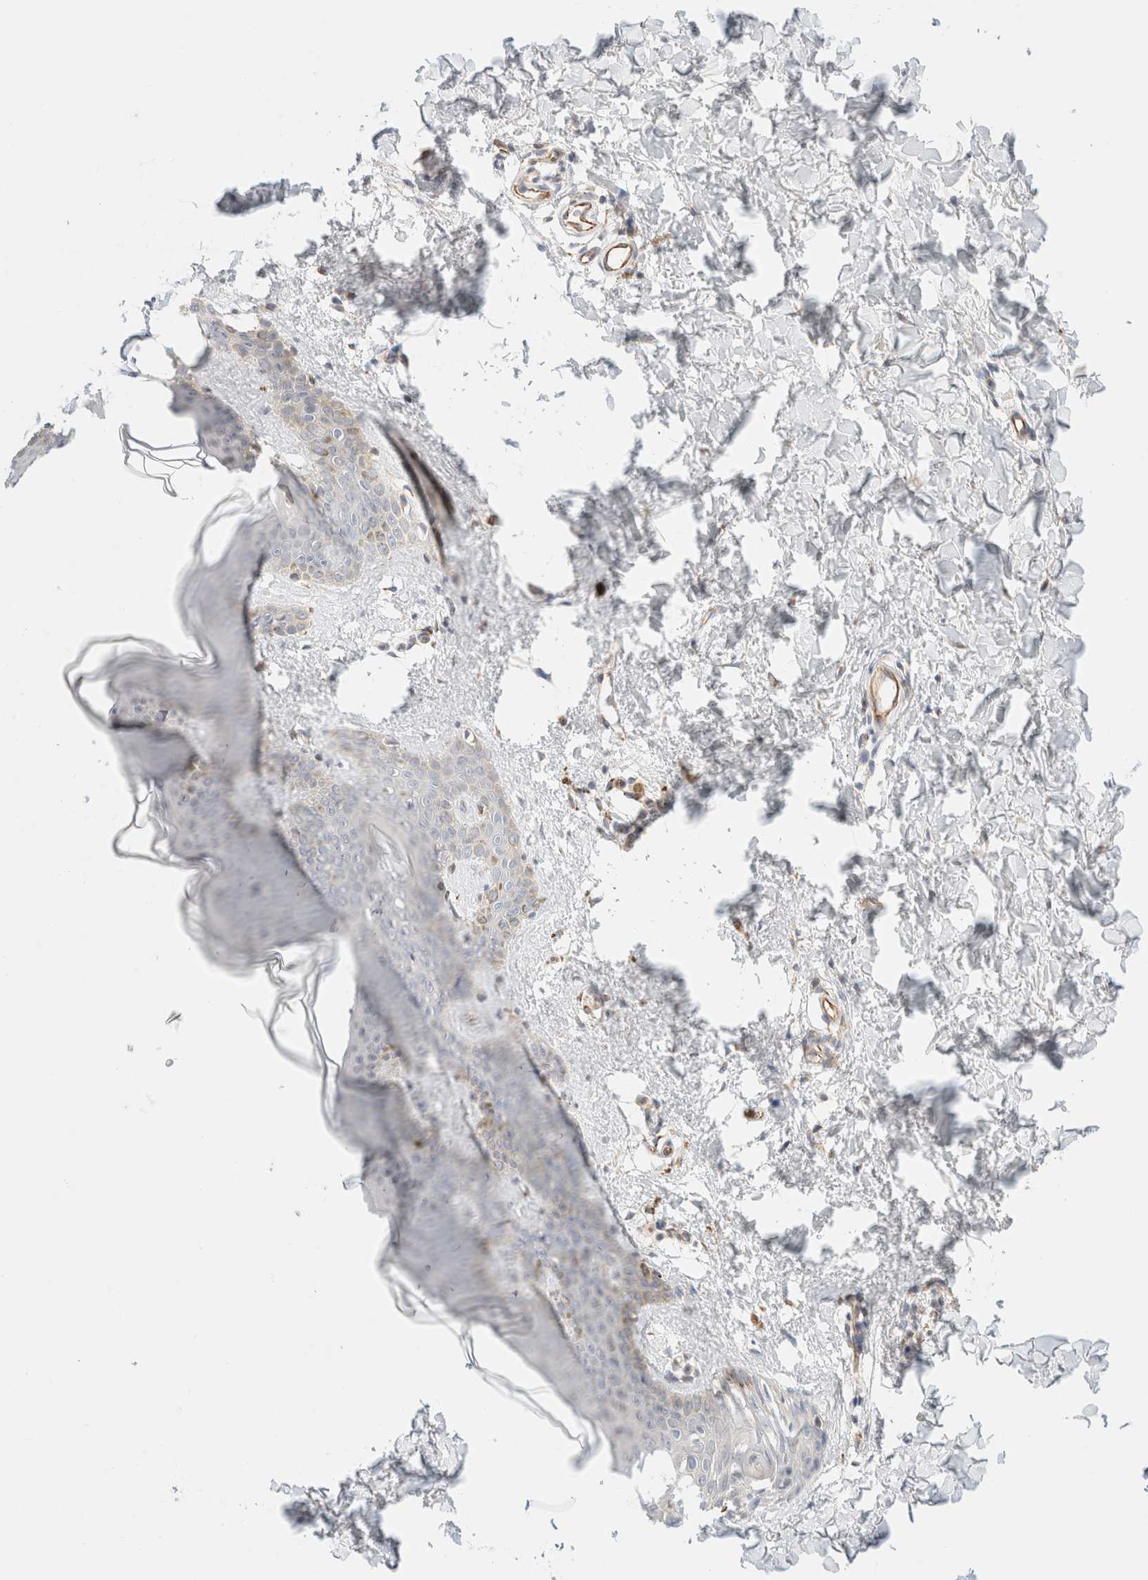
{"staining": {"intensity": "negative", "quantity": "none", "location": "none"}, "tissue": "skin", "cell_type": "Fibroblasts", "image_type": "normal", "snomed": [{"axis": "morphology", "description": "Normal tissue, NOS"}, {"axis": "topography", "description": "Skin"}], "caption": "Fibroblasts show no significant expression in normal skin. Nuclei are stained in blue.", "gene": "UNC13B", "patient": {"sex": "female", "age": 46}}